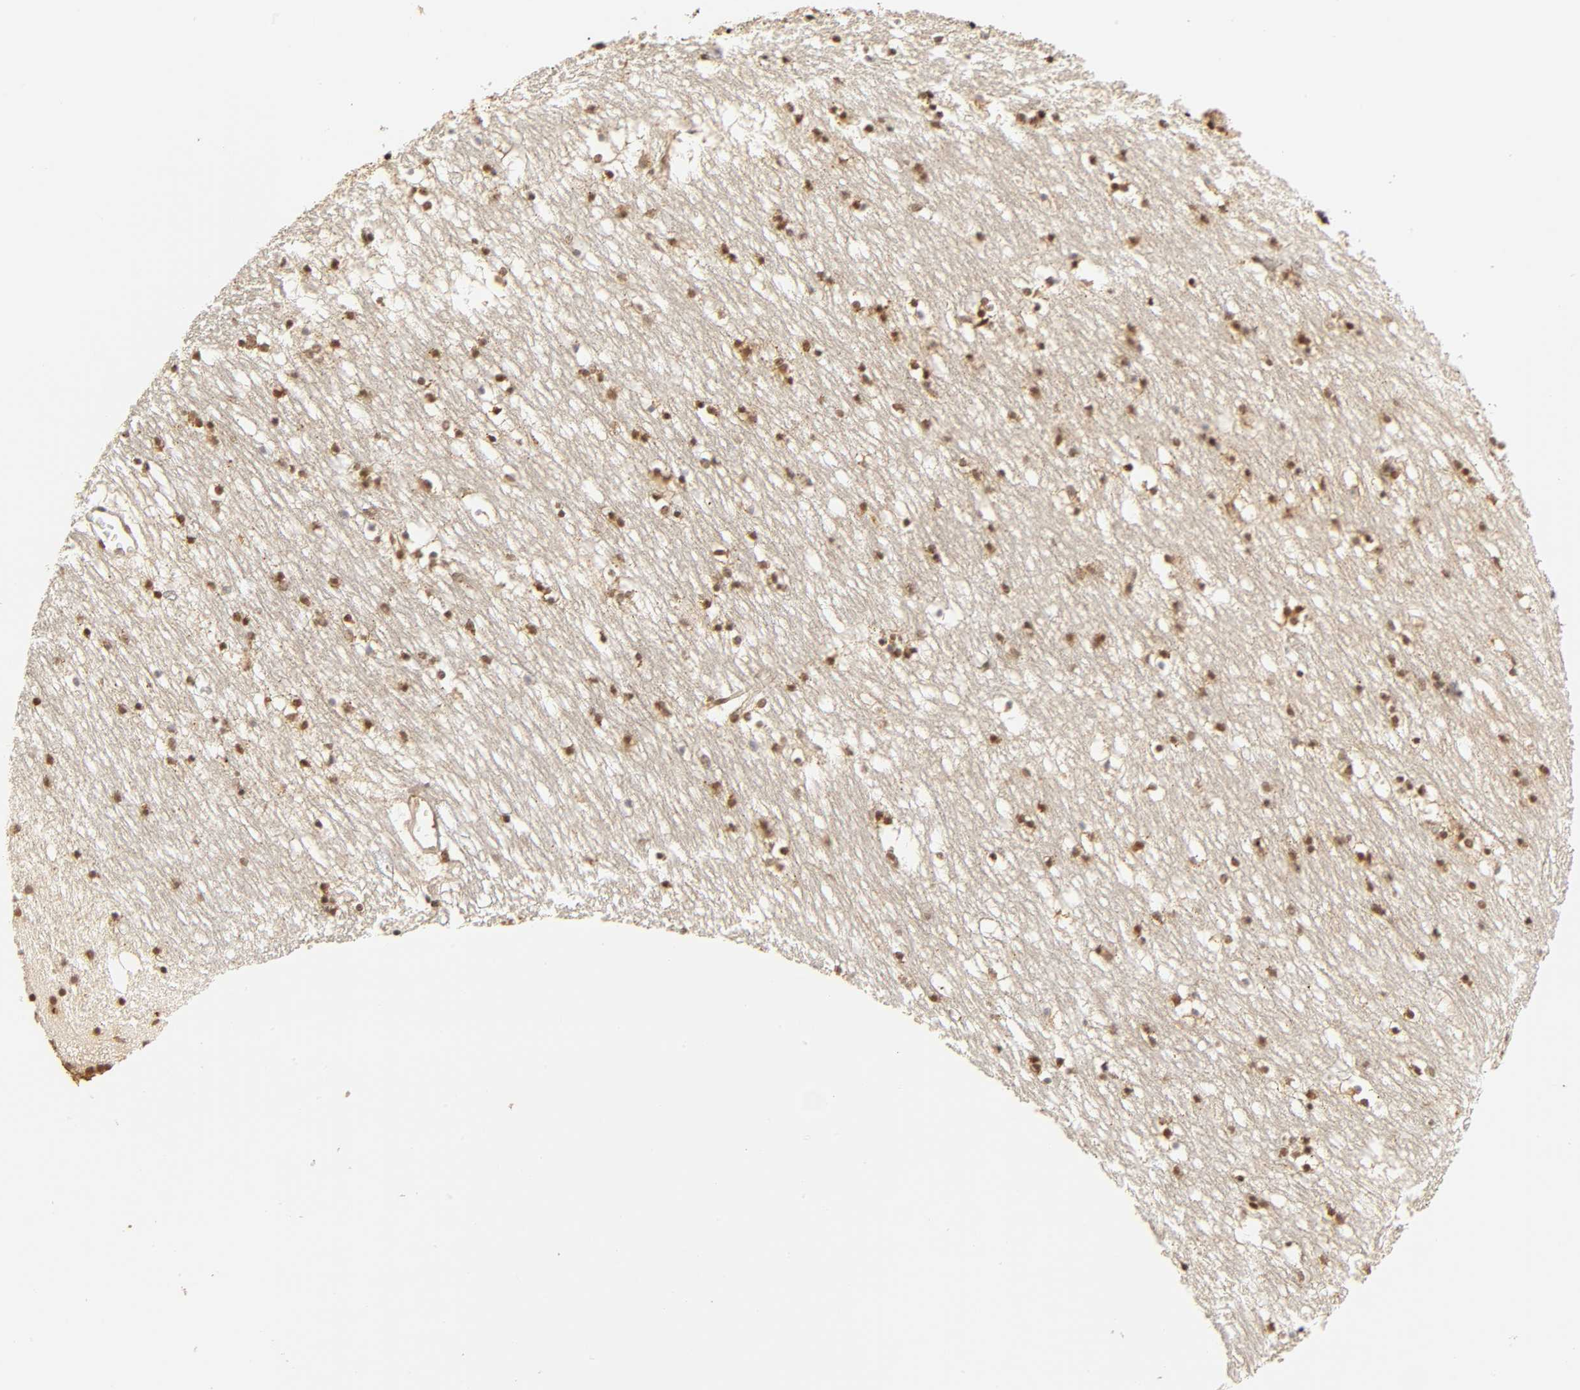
{"staining": {"intensity": "moderate", "quantity": "25%-75%", "location": "cytoplasmic/membranous,nuclear"}, "tissue": "caudate", "cell_type": "Glial cells", "image_type": "normal", "snomed": [{"axis": "morphology", "description": "Normal tissue, NOS"}, {"axis": "topography", "description": "Lateral ventricle wall"}], "caption": "High-magnification brightfield microscopy of benign caudate stained with DAB (3,3'-diaminobenzidine) (brown) and counterstained with hematoxylin (blue). glial cells exhibit moderate cytoplasmic/membranous,nuclear expression is seen in approximately25%-75% of cells. Using DAB (brown) and hematoxylin (blue) stains, captured at high magnification using brightfield microscopy.", "gene": "TAF10", "patient": {"sex": "male", "age": 45}}